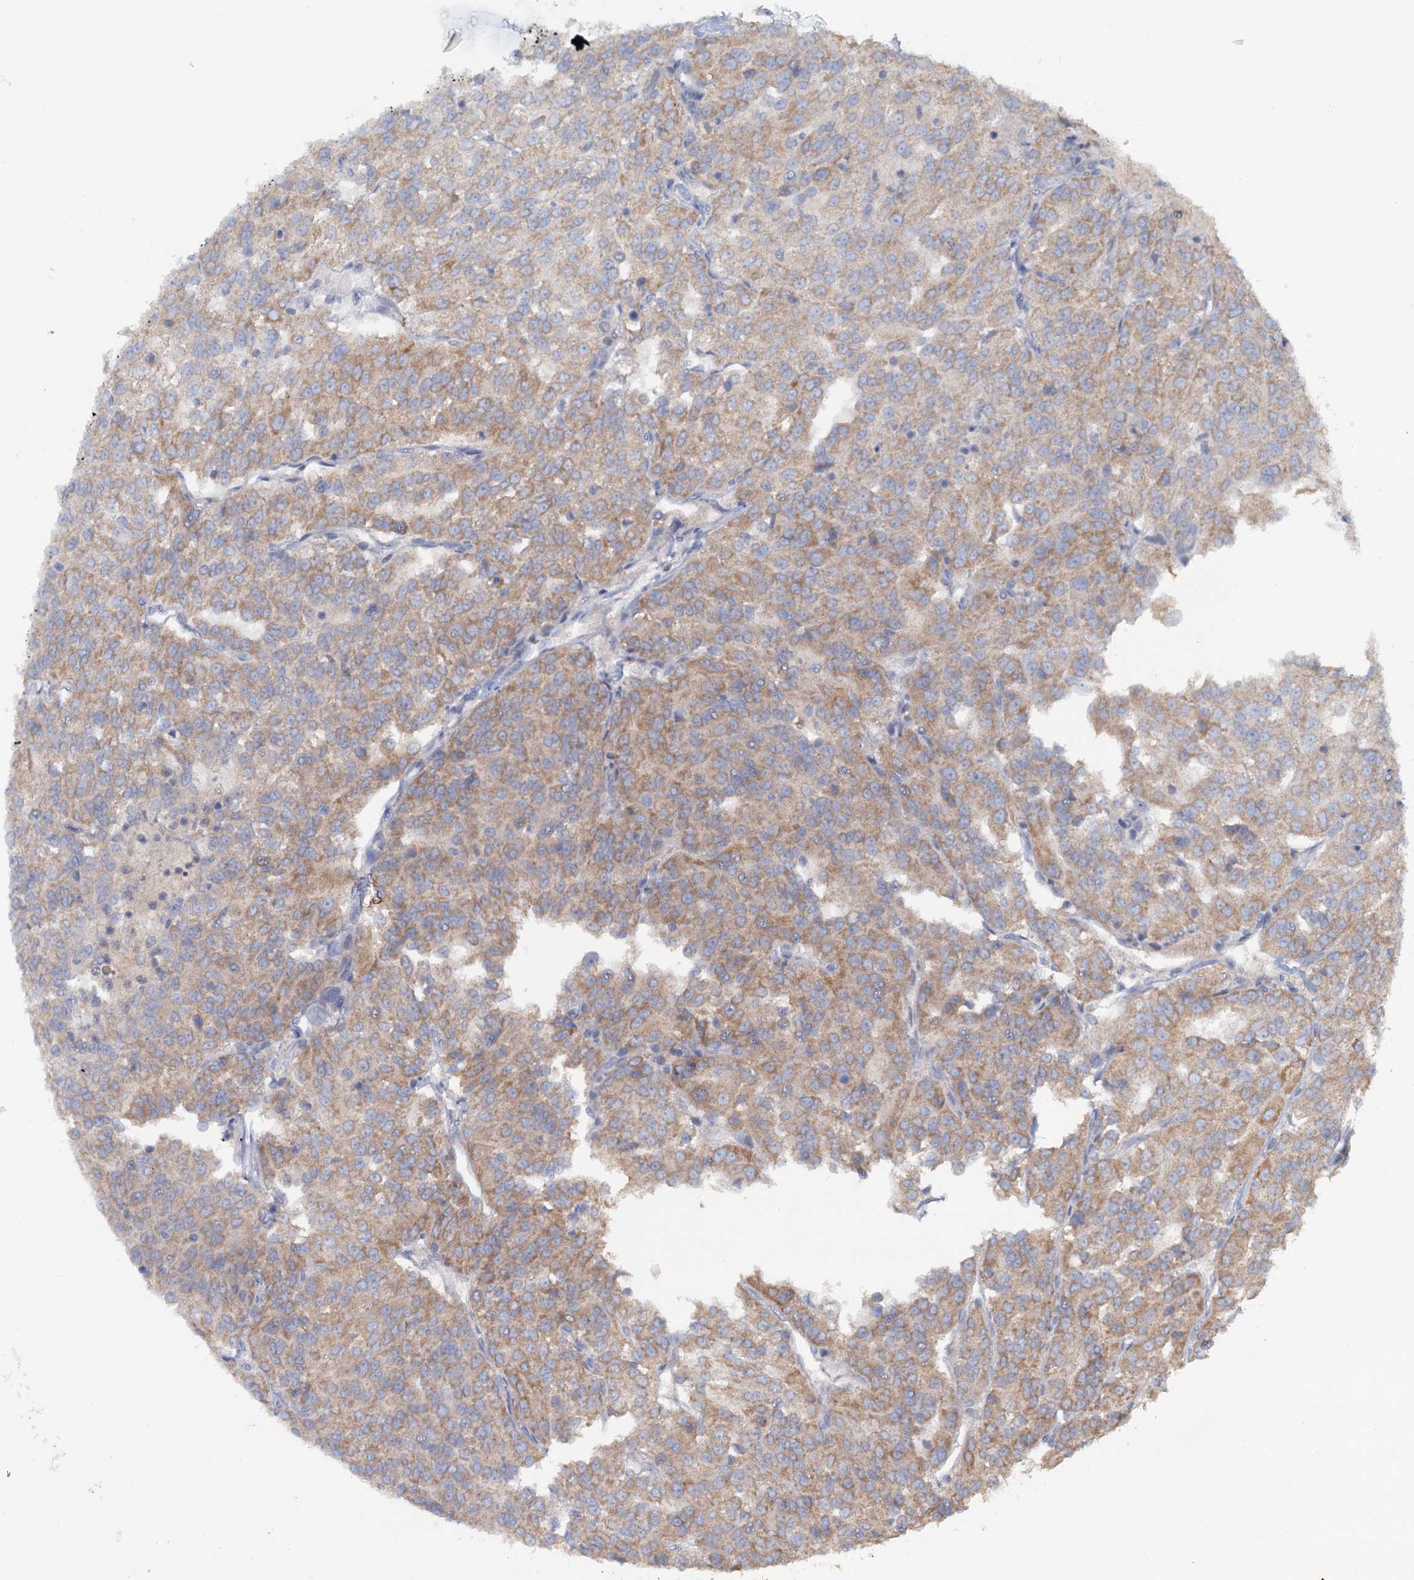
{"staining": {"intensity": "moderate", "quantity": "25%-75%", "location": "cytoplasmic/membranous"}, "tissue": "renal cancer", "cell_type": "Tumor cells", "image_type": "cancer", "snomed": [{"axis": "morphology", "description": "Adenocarcinoma, NOS"}, {"axis": "topography", "description": "Kidney"}], "caption": "A brown stain labels moderate cytoplasmic/membranous positivity of a protein in human renal cancer (adenocarcinoma) tumor cells. (DAB (3,3'-diaminobenzidine) IHC, brown staining for protein, blue staining for nuclei).", "gene": "FUNDC1", "patient": {"sex": "female", "age": 63}}